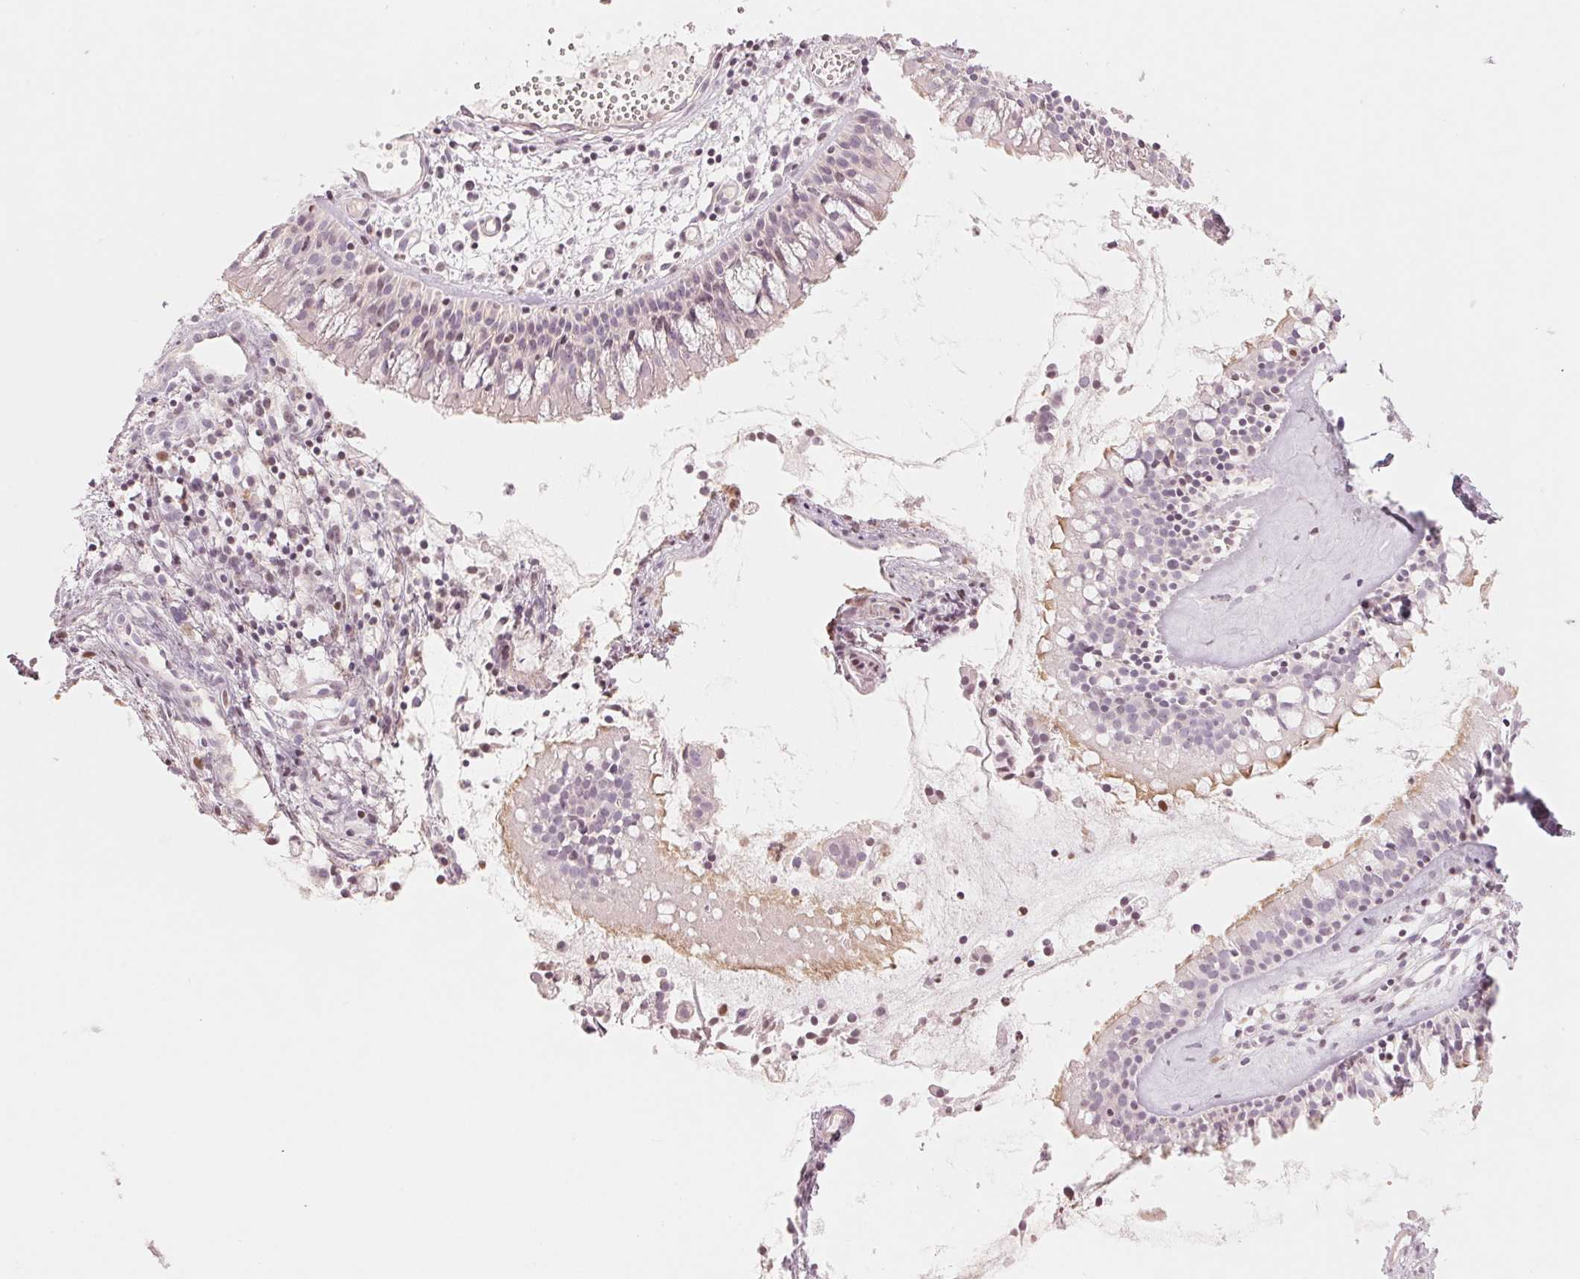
{"staining": {"intensity": "weak", "quantity": "<25%", "location": "cytoplasmic/membranous"}, "tissue": "nasopharynx", "cell_type": "Respiratory epithelial cells", "image_type": "normal", "snomed": [{"axis": "morphology", "description": "Normal tissue, NOS"}, {"axis": "topography", "description": "Nasopharynx"}], "caption": "Immunohistochemical staining of benign human nasopharynx displays no significant expression in respiratory epithelial cells.", "gene": "SLC17A4", "patient": {"sex": "male", "age": 31}}